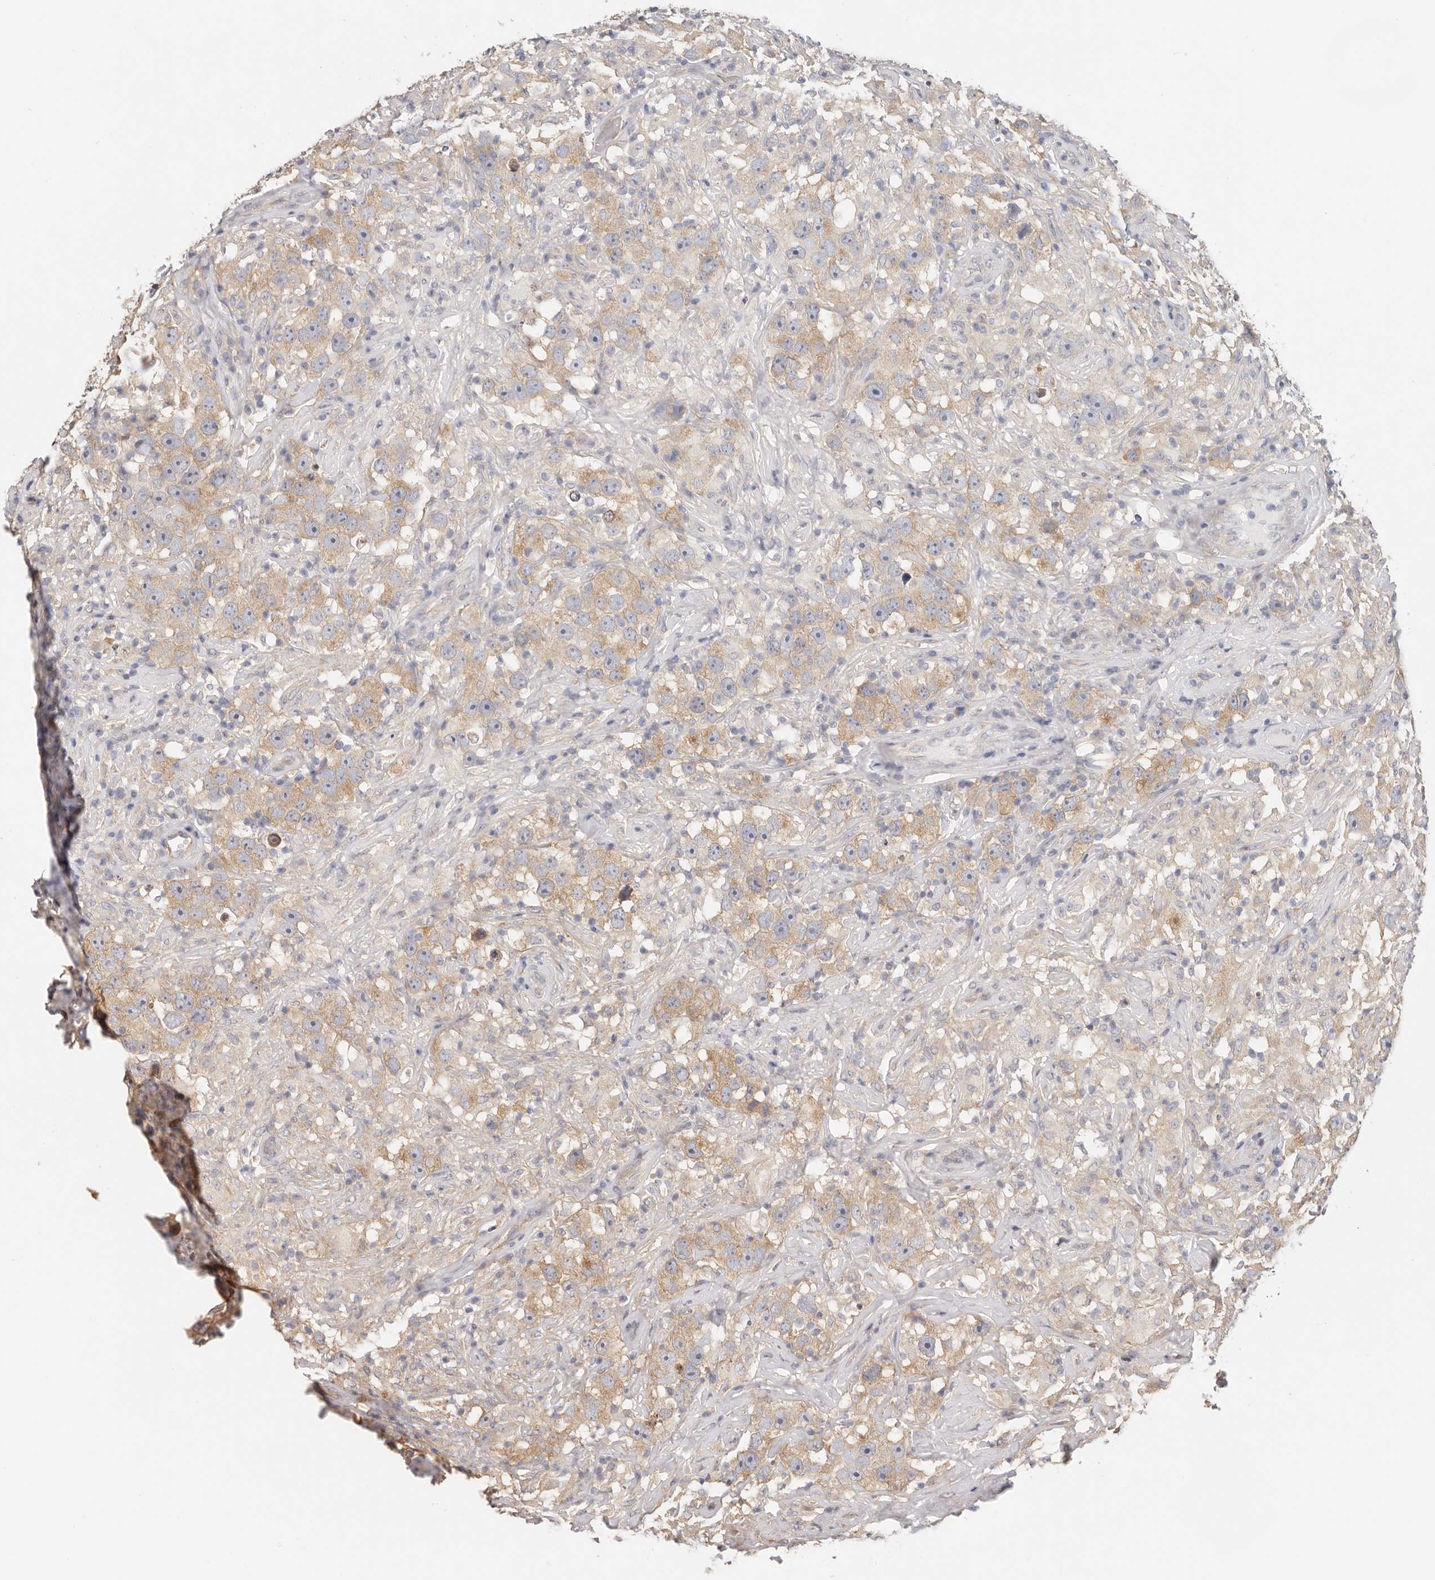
{"staining": {"intensity": "moderate", "quantity": ">75%", "location": "cytoplasmic/membranous"}, "tissue": "testis cancer", "cell_type": "Tumor cells", "image_type": "cancer", "snomed": [{"axis": "morphology", "description": "Seminoma, NOS"}, {"axis": "topography", "description": "Testis"}], "caption": "A brown stain highlights moderate cytoplasmic/membranous expression of a protein in testis cancer (seminoma) tumor cells.", "gene": "AFDN", "patient": {"sex": "male", "age": 49}}